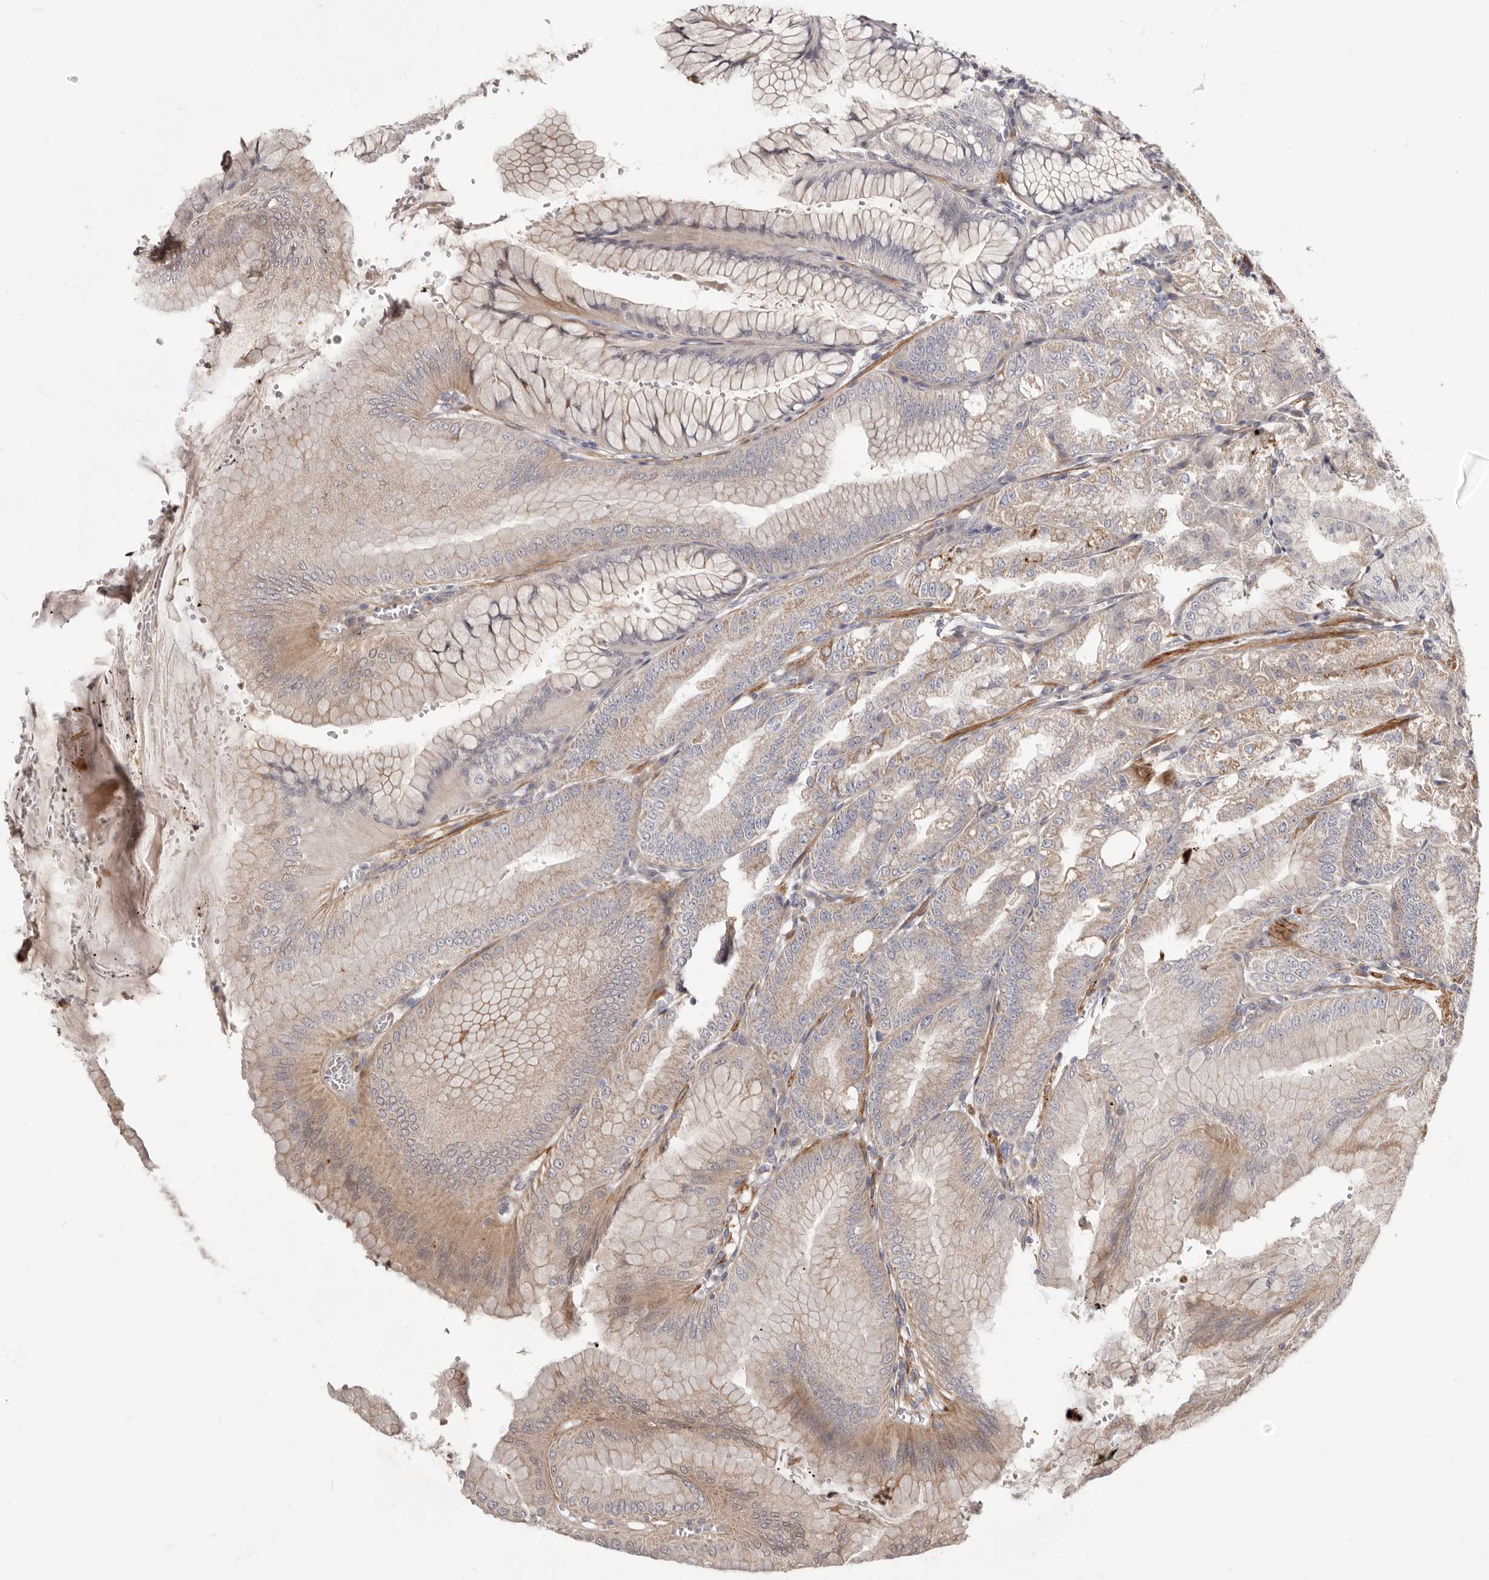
{"staining": {"intensity": "moderate", "quantity": "25%-75%", "location": "cytoplasmic/membranous"}, "tissue": "stomach", "cell_type": "Glandular cells", "image_type": "normal", "snomed": [{"axis": "morphology", "description": "Normal tissue, NOS"}, {"axis": "topography", "description": "Stomach, lower"}], "caption": "IHC photomicrograph of benign stomach stained for a protein (brown), which exhibits medium levels of moderate cytoplasmic/membranous staining in about 25%-75% of glandular cells.", "gene": "MRPS10", "patient": {"sex": "male", "age": 71}}